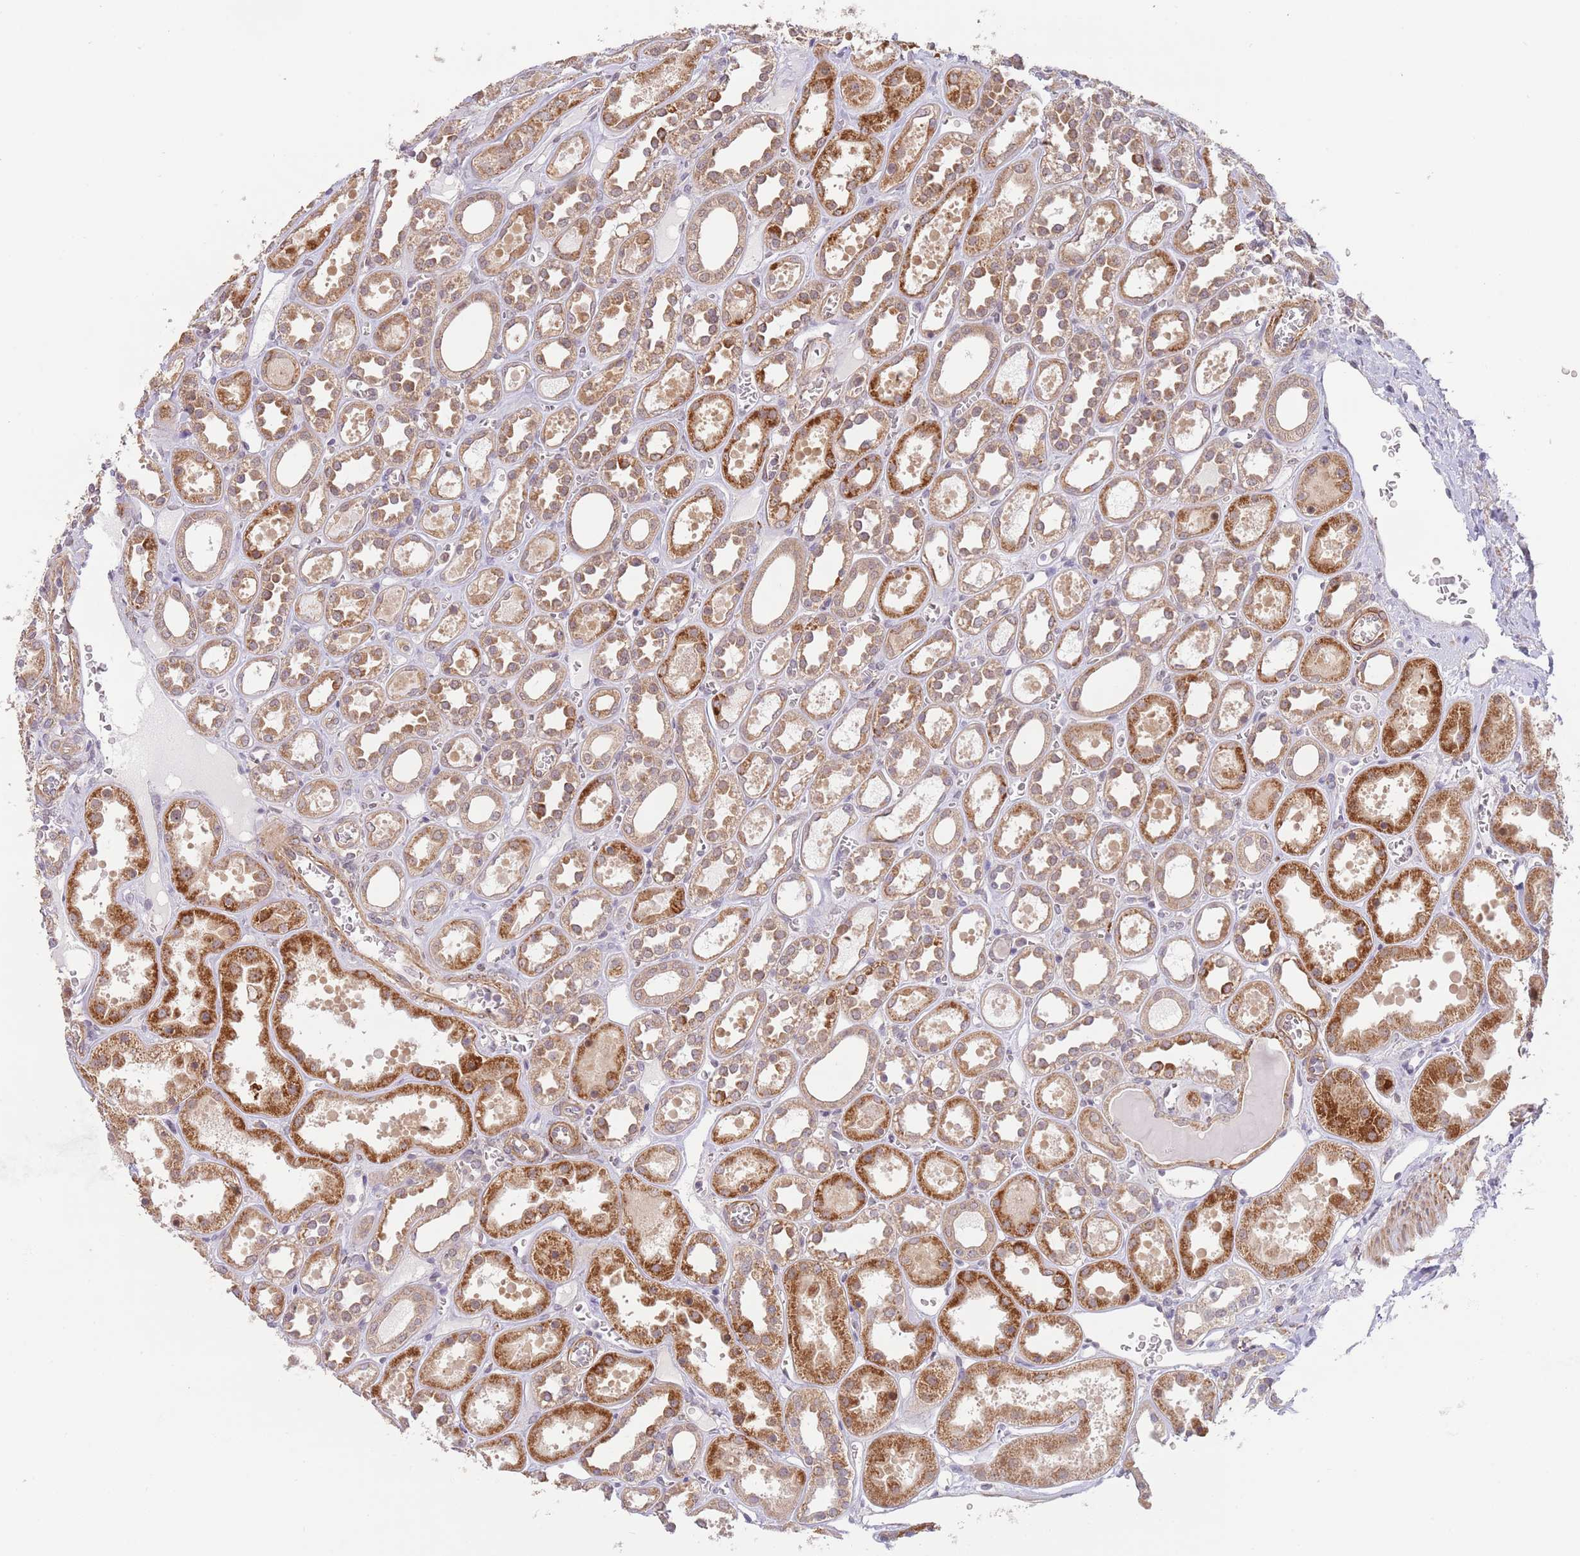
{"staining": {"intensity": "moderate", "quantity": "25%-75%", "location": "cytoplasmic/membranous,nuclear"}, "tissue": "kidney", "cell_type": "Cells in glomeruli", "image_type": "normal", "snomed": [{"axis": "morphology", "description": "Normal tissue, NOS"}, {"axis": "topography", "description": "Kidney"}], "caption": "Moderate cytoplasmic/membranous,nuclear staining is seen in about 25%-75% of cells in glomeruli in normal kidney. (DAB (3,3'-diaminobenzidine) IHC with brightfield microscopy, high magnification).", "gene": "UQCC3", "patient": {"sex": "female", "age": 41}}